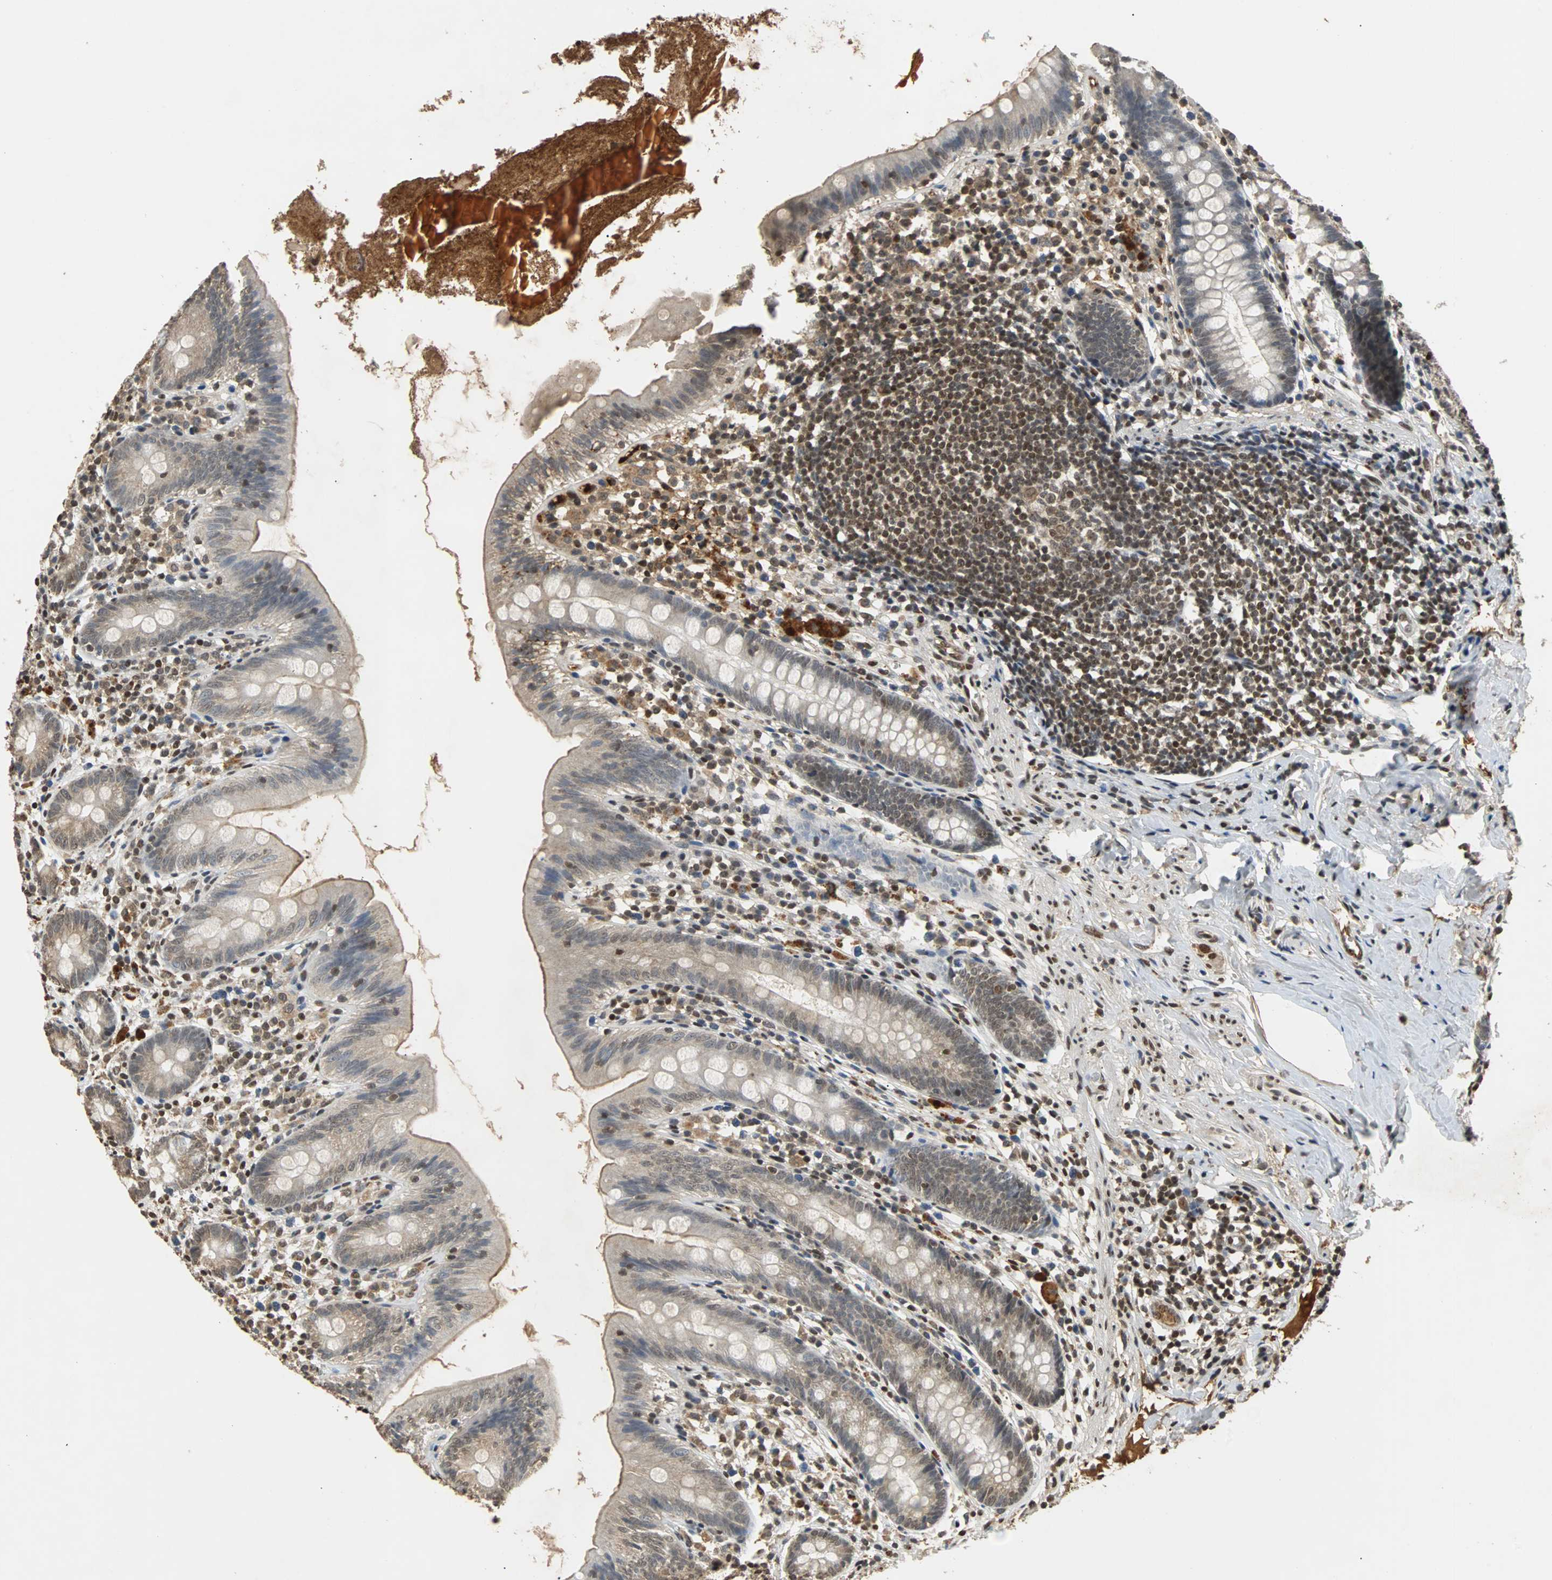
{"staining": {"intensity": "weak", "quantity": "25%-75%", "location": "cytoplasmic/membranous"}, "tissue": "appendix", "cell_type": "Glandular cells", "image_type": "normal", "snomed": [{"axis": "morphology", "description": "Normal tissue, NOS"}, {"axis": "topography", "description": "Appendix"}], "caption": "An immunohistochemistry (IHC) image of benign tissue is shown. Protein staining in brown highlights weak cytoplasmic/membranous positivity in appendix within glandular cells. Using DAB (brown) and hematoxylin (blue) stains, captured at high magnification using brightfield microscopy.", "gene": "PHC1", "patient": {"sex": "male", "age": 52}}